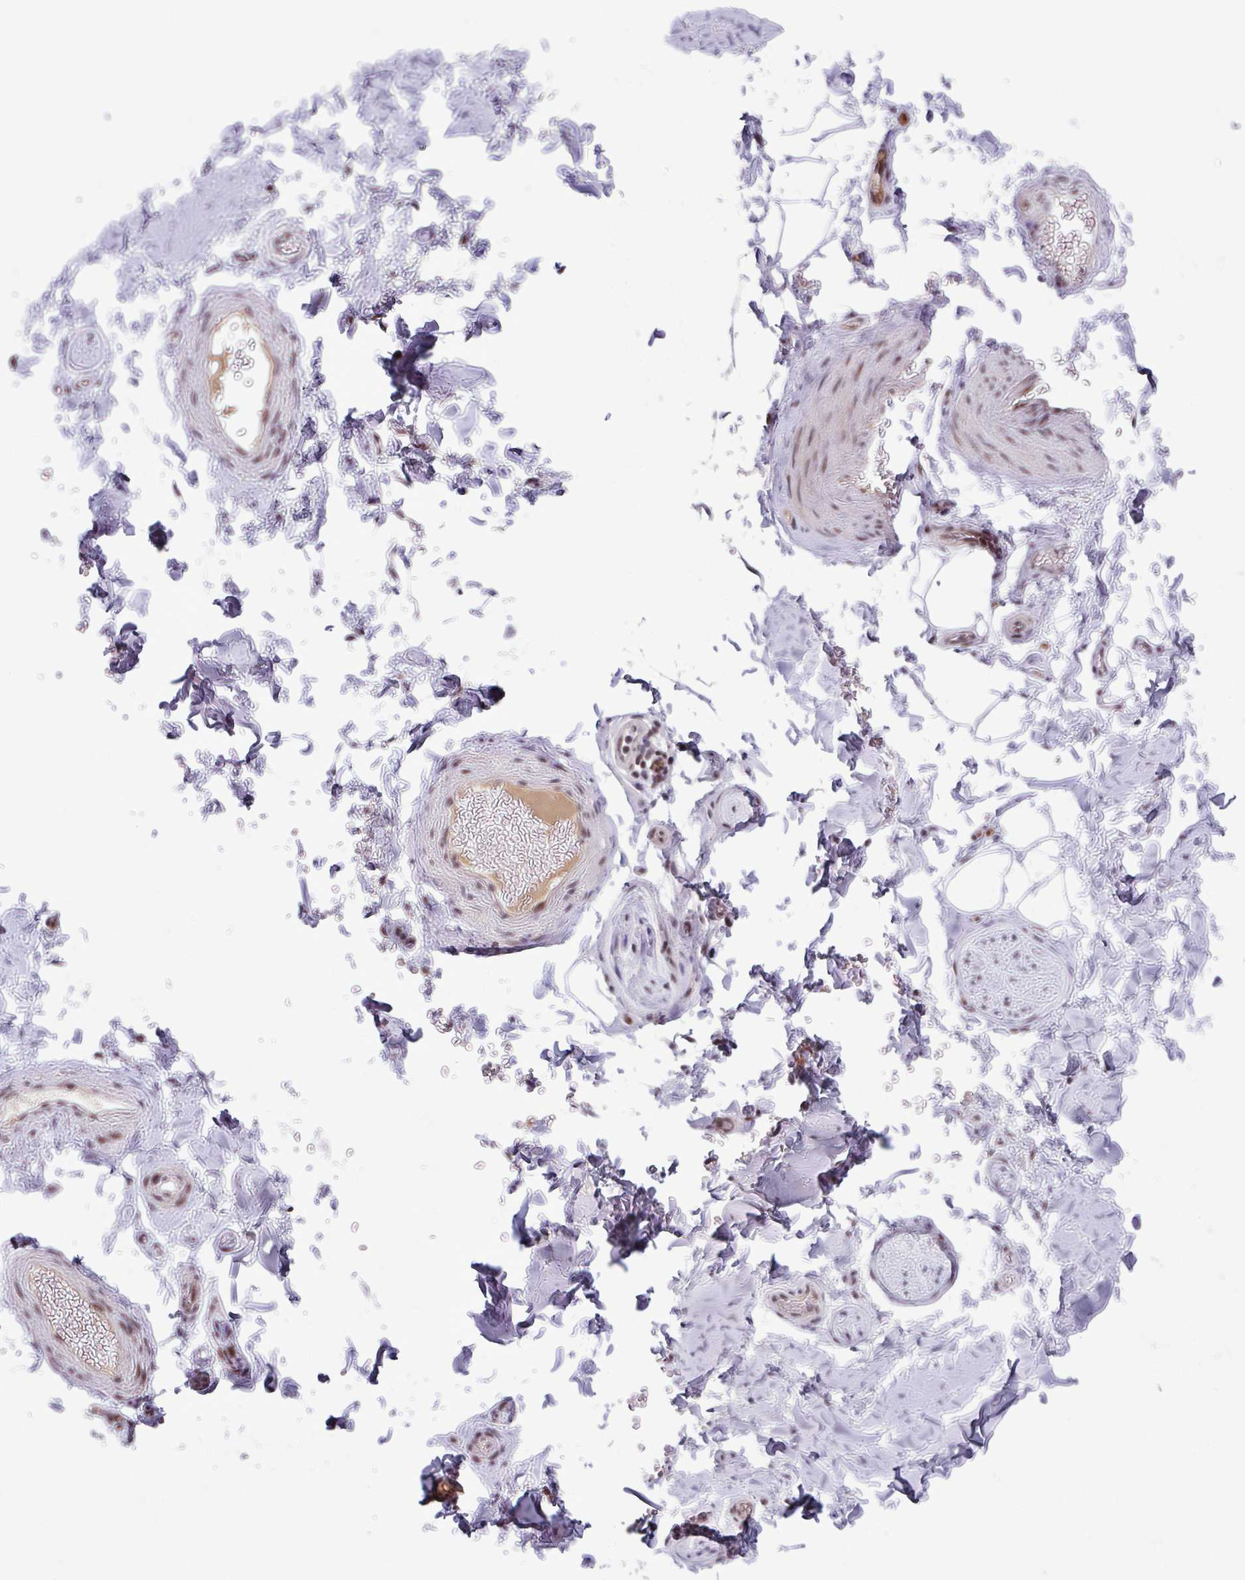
{"staining": {"intensity": "negative", "quantity": "none", "location": "none"}, "tissue": "adipose tissue", "cell_type": "Adipocytes", "image_type": "normal", "snomed": [{"axis": "morphology", "description": "Normal tissue, NOS"}, {"axis": "topography", "description": "Soft tissue"}, {"axis": "topography", "description": "Adipose tissue"}, {"axis": "topography", "description": "Vascular tissue"}, {"axis": "topography", "description": "Peripheral nerve tissue"}], "caption": "Adipocytes are negative for brown protein staining in benign adipose tissue. The staining is performed using DAB (3,3'-diaminobenzidine) brown chromogen with nuclei counter-stained in using hematoxylin.", "gene": "ZNF575", "patient": {"sex": "male", "age": 46}}